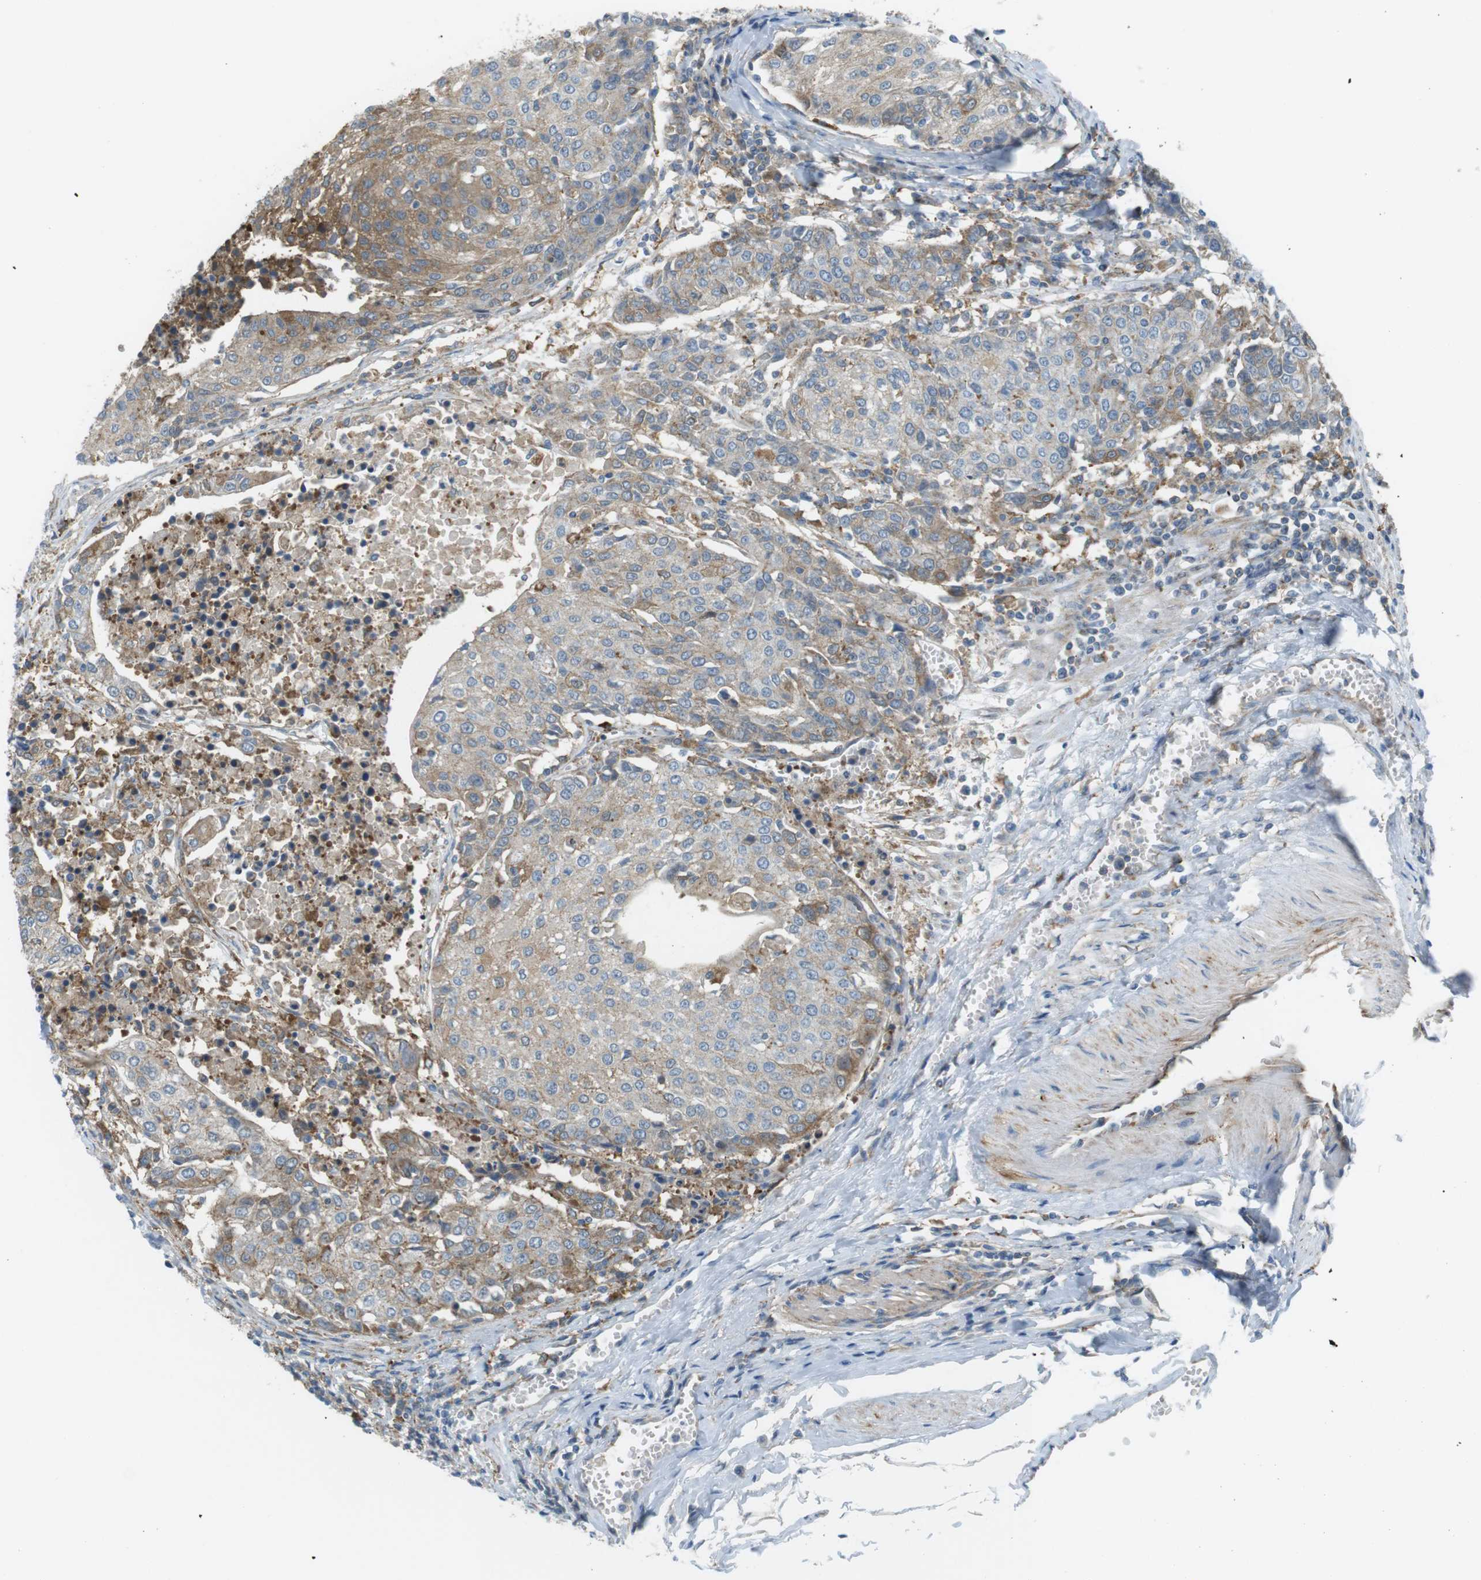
{"staining": {"intensity": "moderate", "quantity": "<25%", "location": "cytoplasmic/membranous"}, "tissue": "urothelial cancer", "cell_type": "Tumor cells", "image_type": "cancer", "snomed": [{"axis": "morphology", "description": "Urothelial carcinoma, High grade"}, {"axis": "topography", "description": "Urinary bladder"}], "caption": "DAB immunohistochemical staining of urothelial cancer exhibits moderate cytoplasmic/membranous protein expression in approximately <25% of tumor cells.", "gene": "PEPD", "patient": {"sex": "female", "age": 85}}